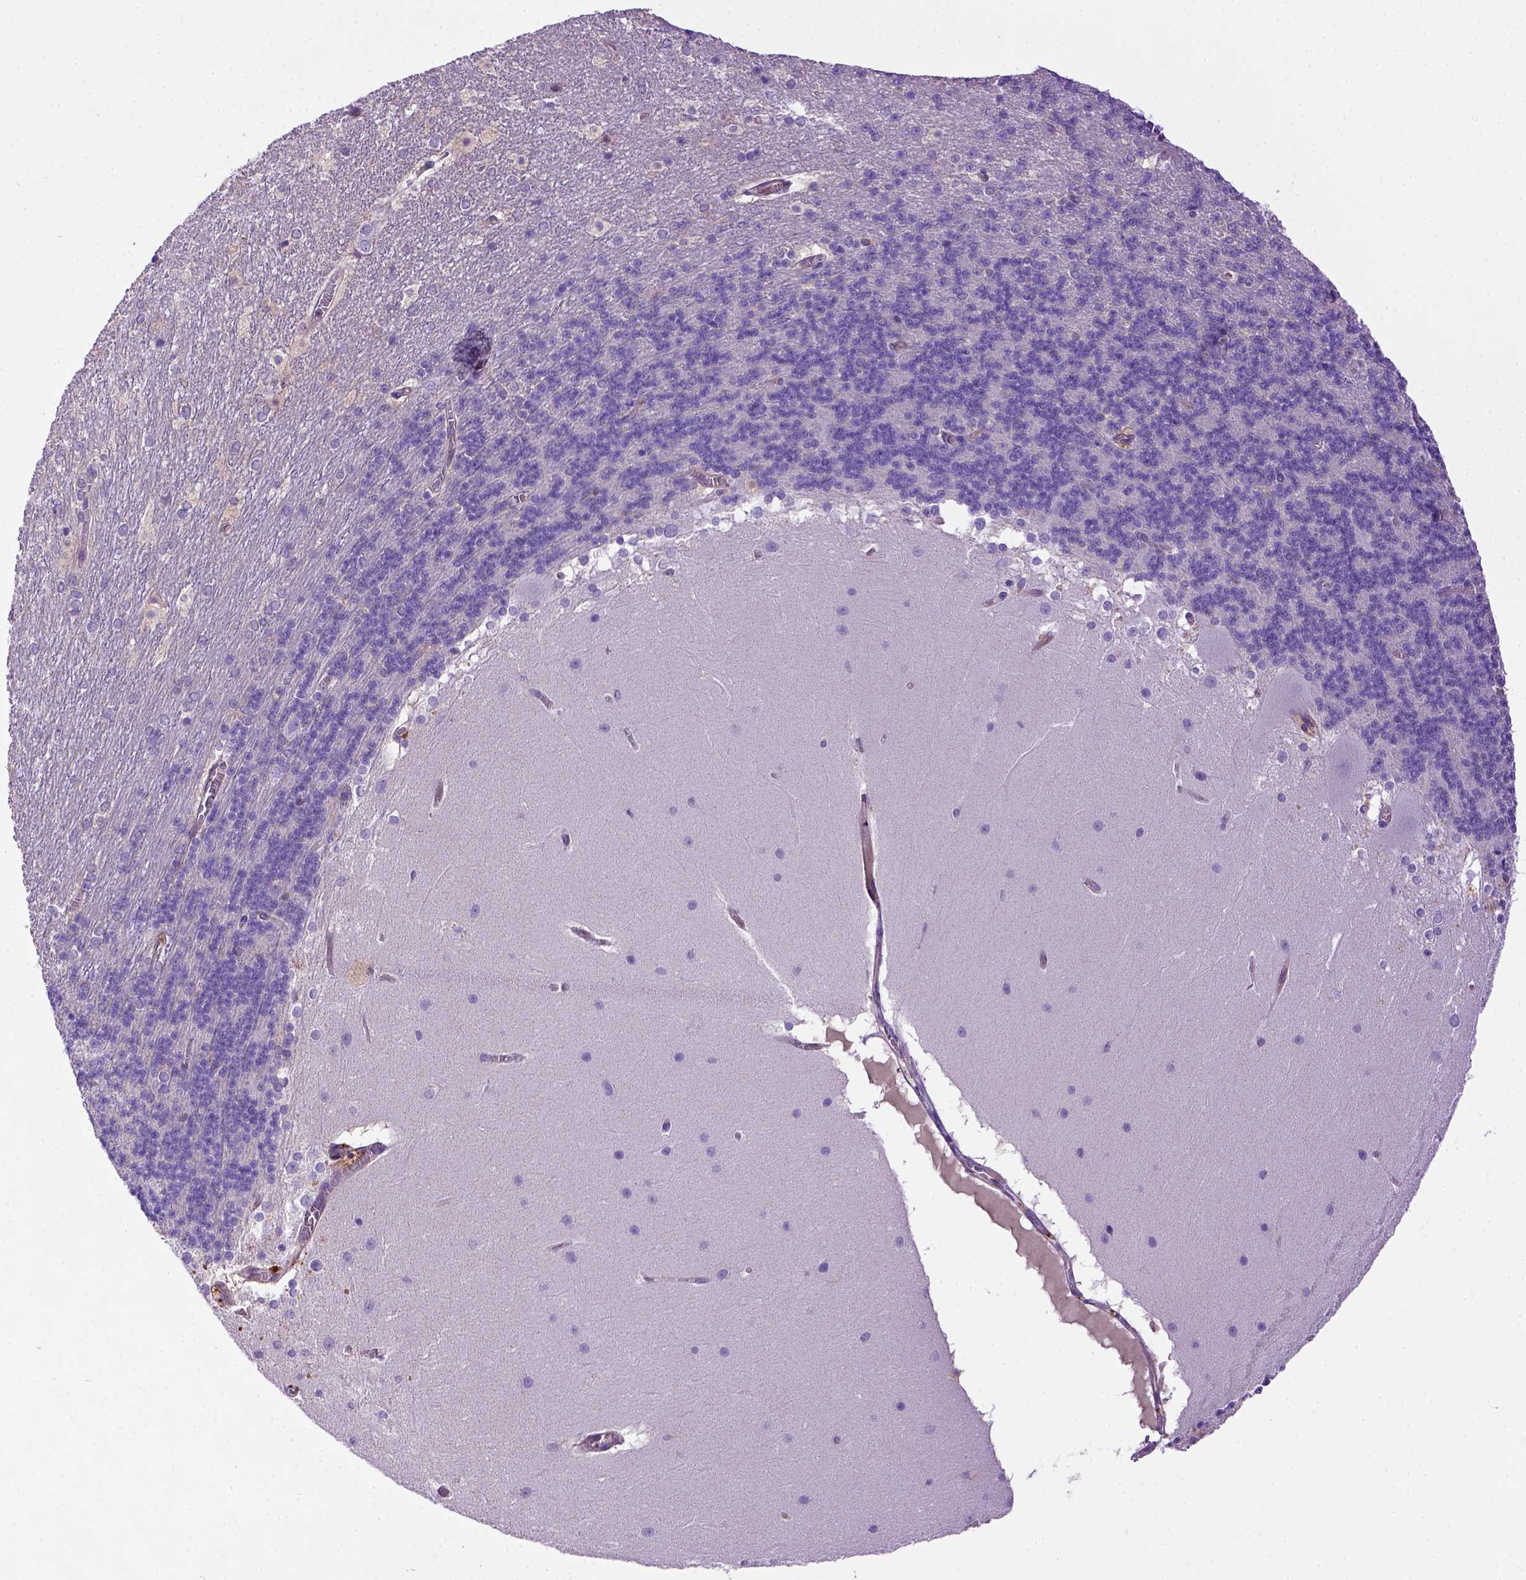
{"staining": {"intensity": "negative", "quantity": "none", "location": "none"}, "tissue": "cerebellum", "cell_type": "Cells in granular layer", "image_type": "normal", "snomed": [{"axis": "morphology", "description": "Normal tissue, NOS"}, {"axis": "topography", "description": "Cerebellum"}], "caption": "Immunohistochemistry image of benign human cerebellum stained for a protein (brown), which reveals no positivity in cells in granular layer.", "gene": "DEPDC1B", "patient": {"sex": "female", "age": 19}}